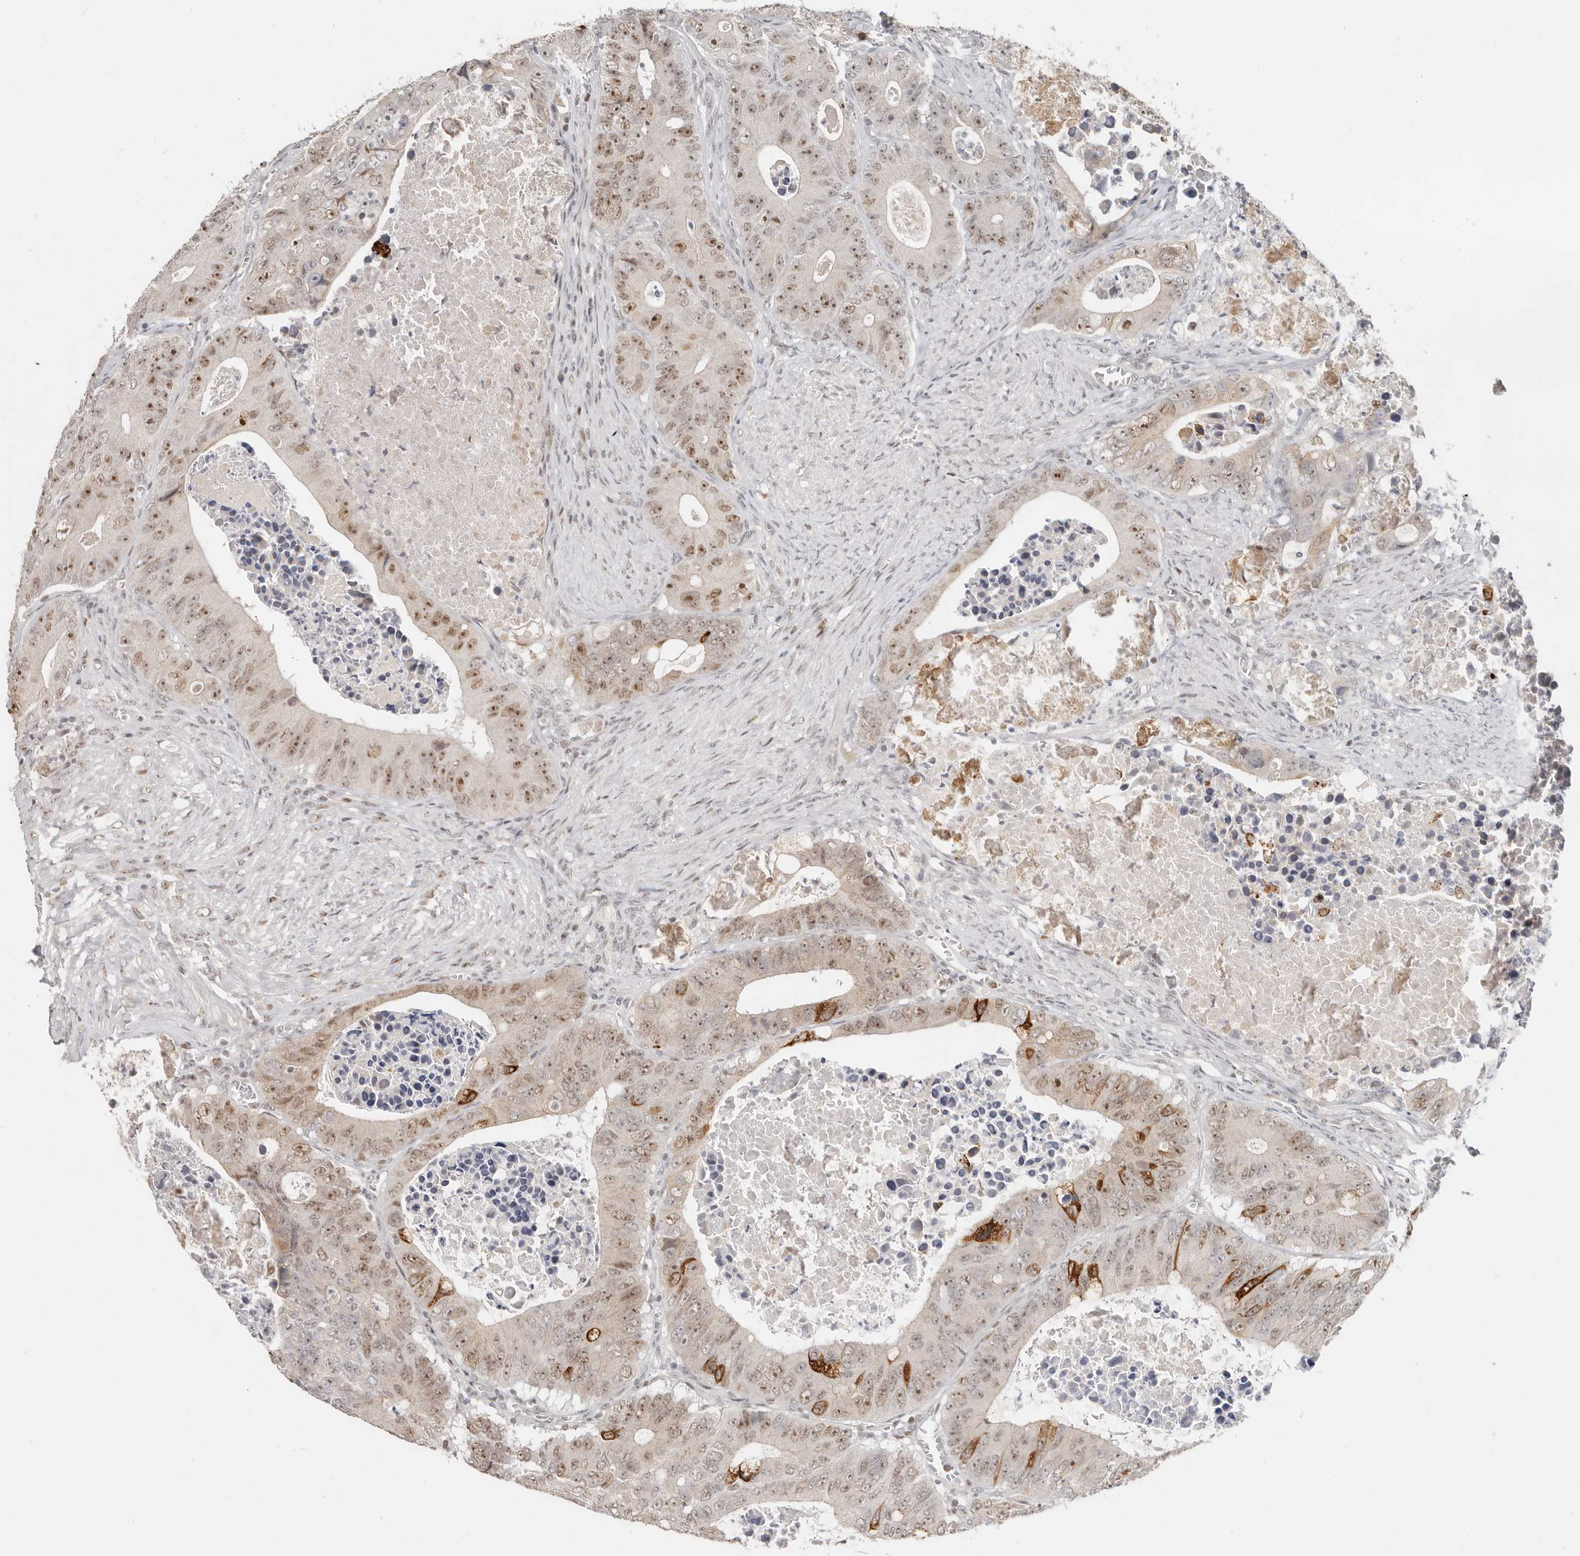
{"staining": {"intensity": "moderate", "quantity": "25%-75%", "location": "cytoplasmic/membranous,nuclear"}, "tissue": "colorectal cancer", "cell_type": "Tumor cells", "image_type": "cancer", "snomed": [{"axis": "morphology", "description": "Adenocarcinoma, NOS"}, {"axis": "topography", "description": "Colon"}], "caption": "Immunohistochemistry (DAB) staining of human colorectal cancer displays moderate cytoplasmic/membranous and nuclear protein positivity in approximately 25%-75% of tumor cells.", "gene": "RFC2", "patient": {"sex": "male", "age": 87}}